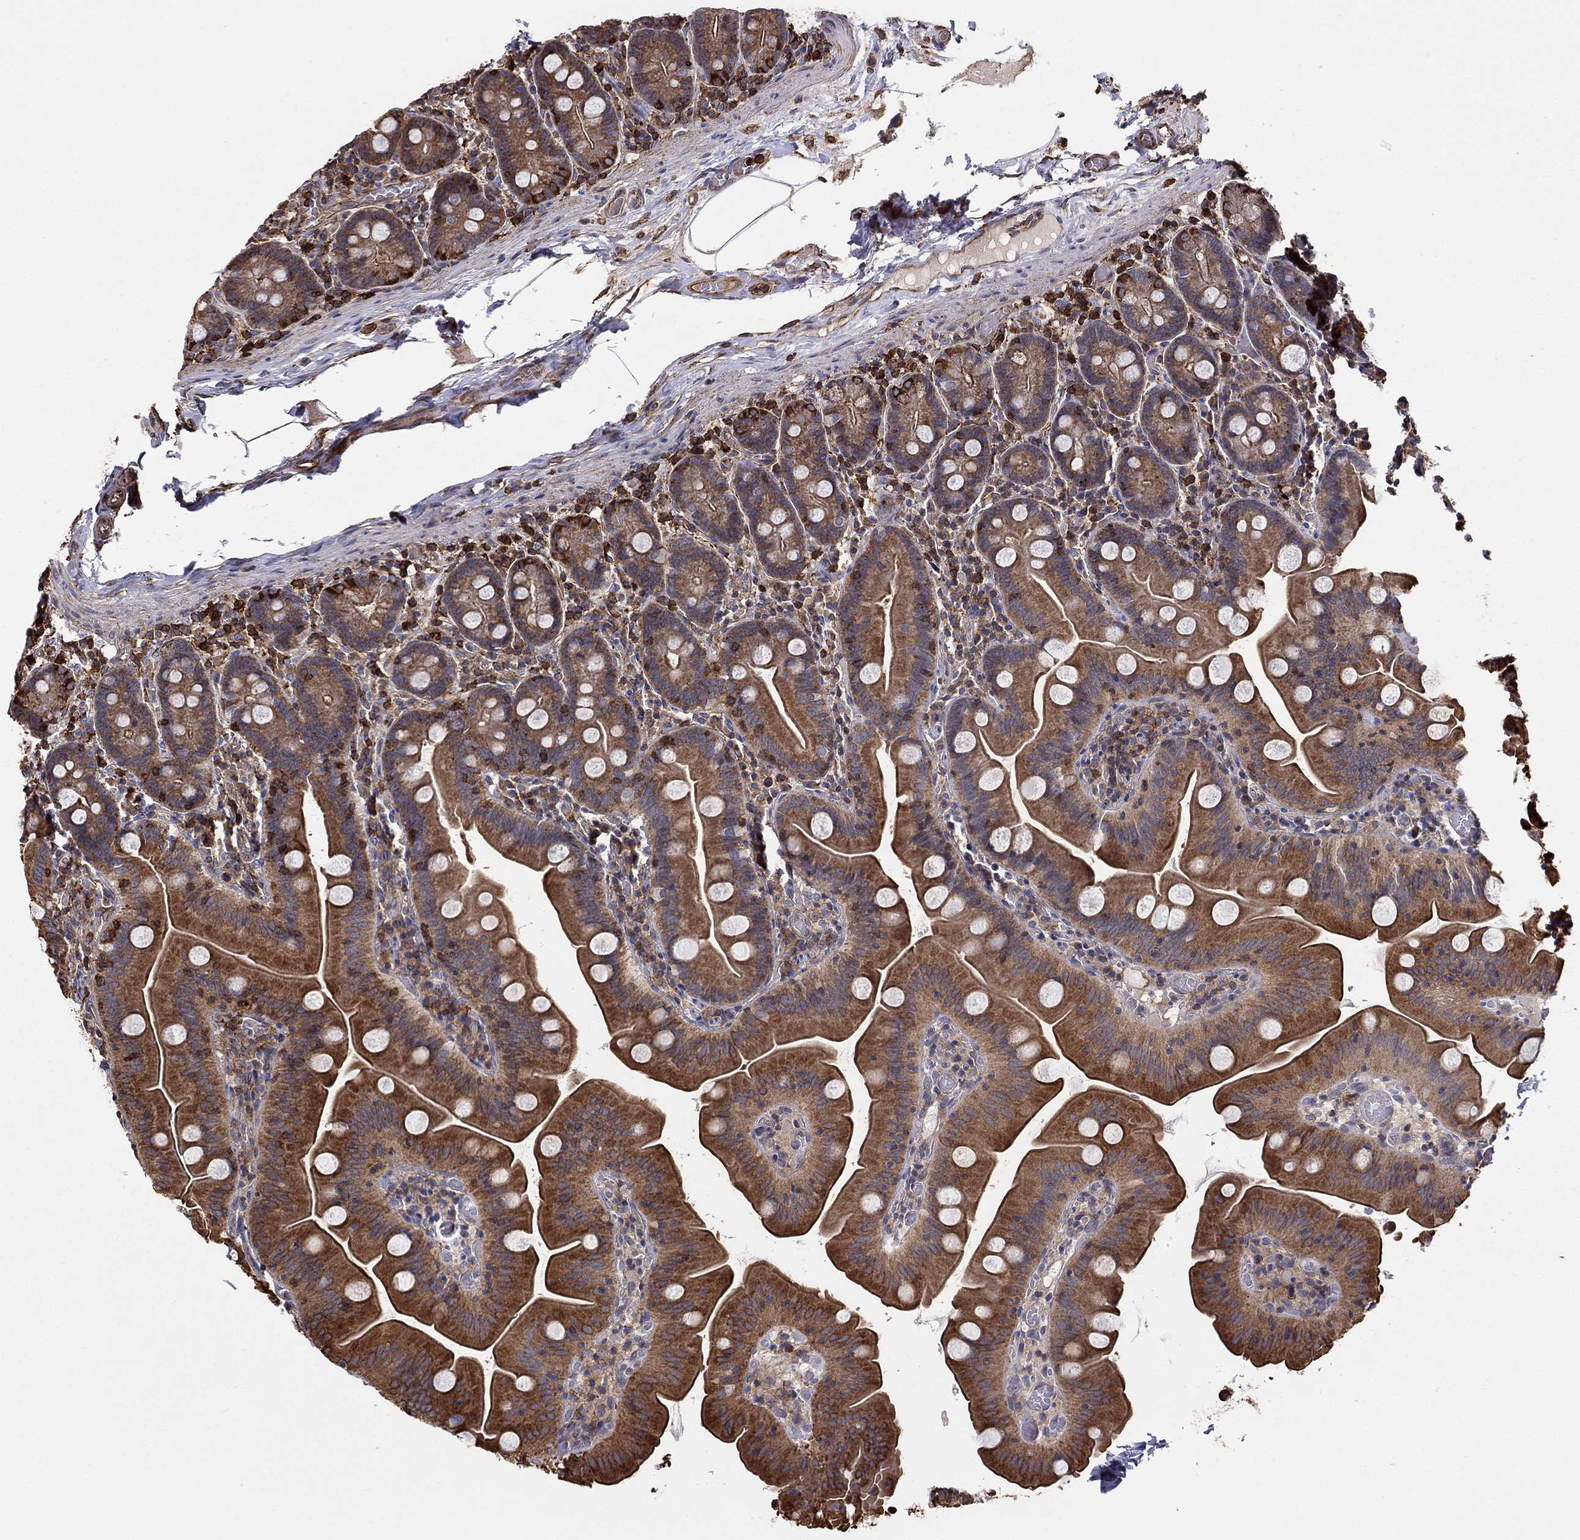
{"staining": {"intensity": "strong", "quantity": ">75%", "location": "cytoplasmic/membranous"}, "tissue": "small intestine", "cell_type": "Glandular cells", "image_type": "normal", "snomed": [{"axis": "morphology", "description": "Normal tissue, NOS"}, {"axis": "topography", "description": "Small intestine"}], "caption": "Human small intestine stained for a protein (brown) demonstrates strong cytoplasmic/membranous positive positivity in about >75% of glandular cells.", "gene": "NPHP1", "patient": {"sex": "male", "age": 37}}